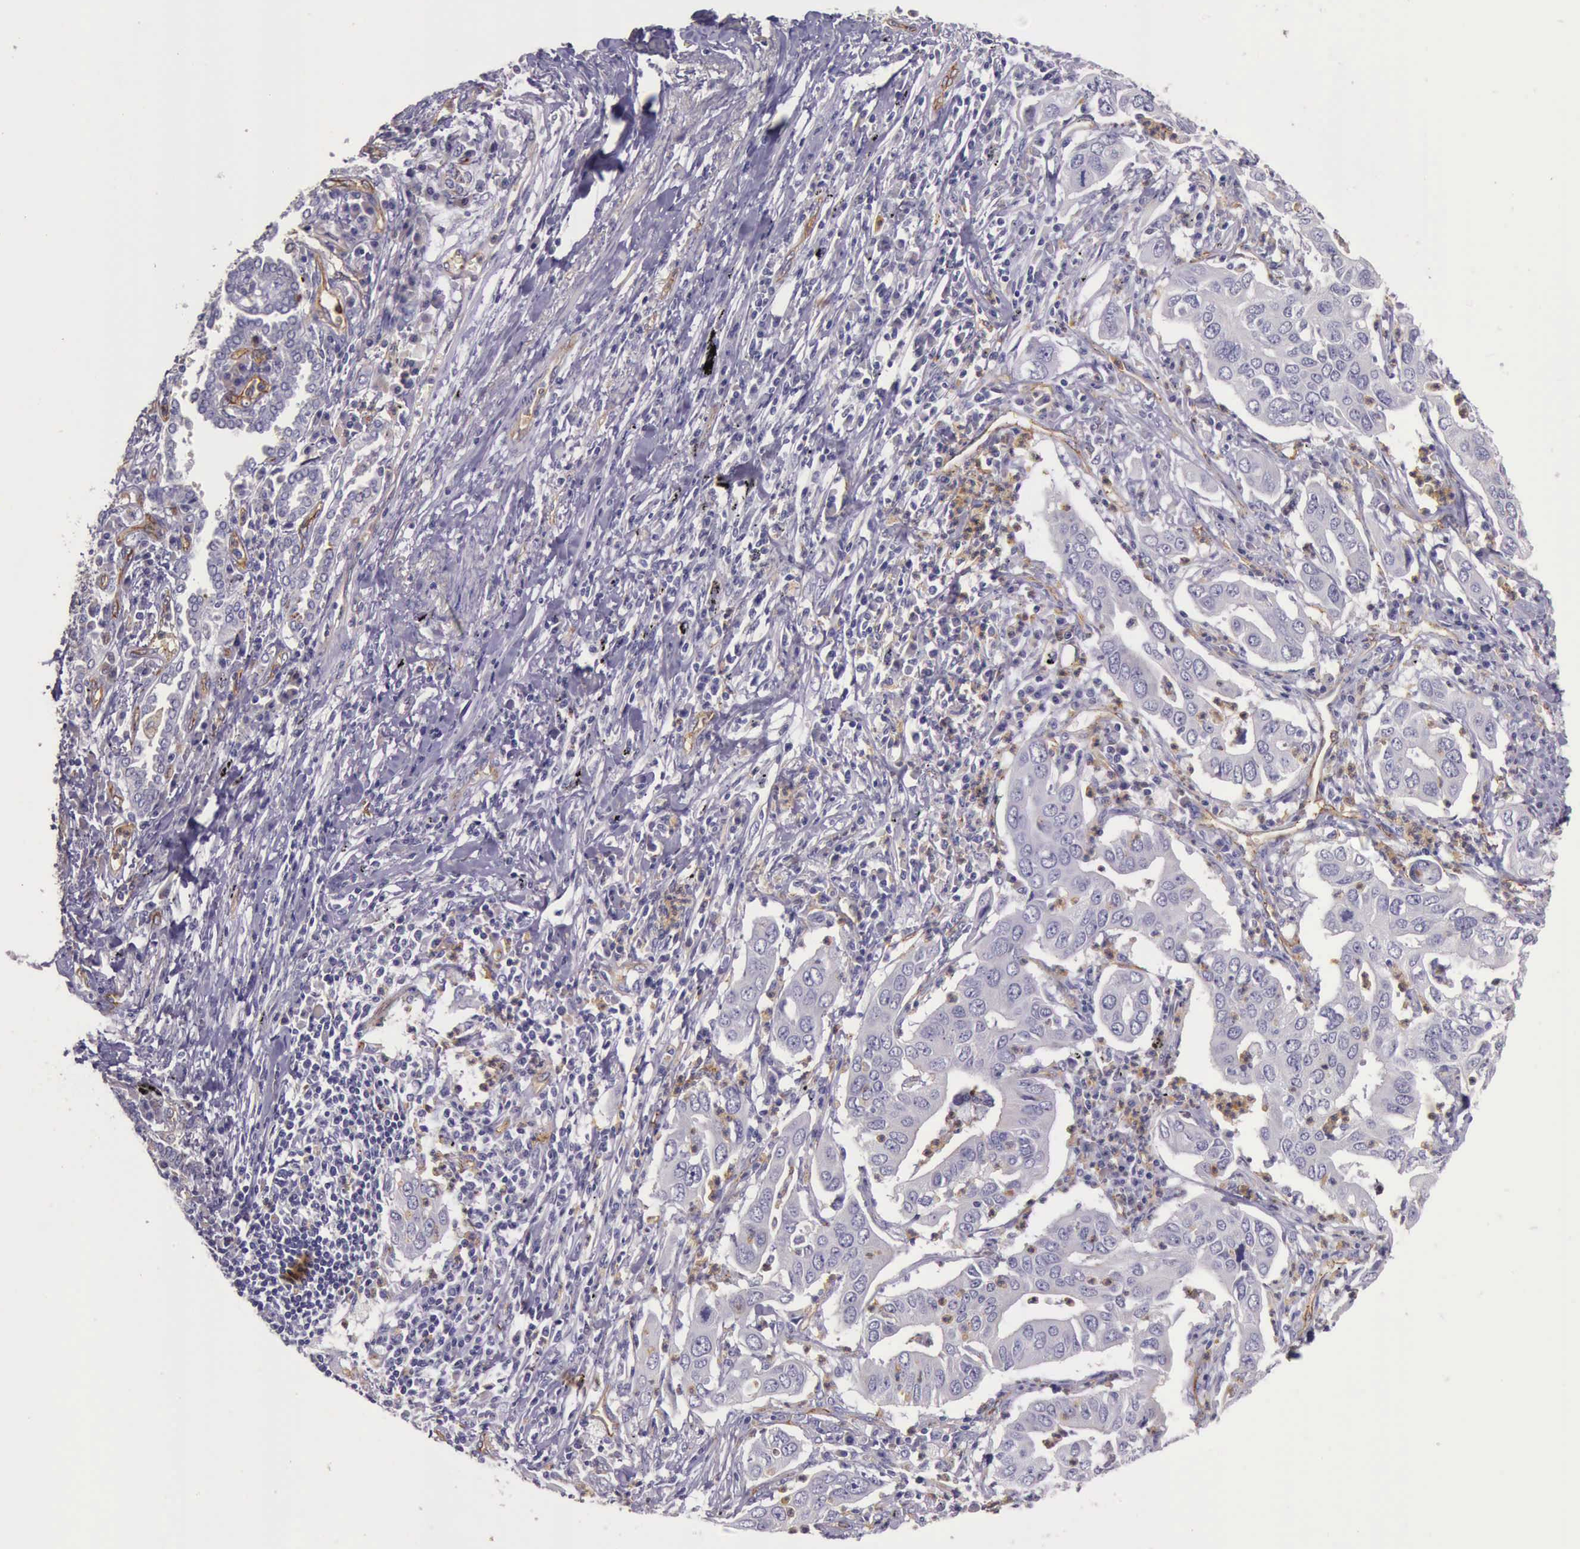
{"staining": {"intensity": "negative", "quantity": "none", "location": "none"}, "tissue": "lung cancer", "cell_type": "Tumor cells", "image_type": "cancer", "snomed": [{"axis": "morphology", "description": "Adenocarcinoma, NOS"}, {"axis": "topography", "description": "Lung"}], "caption": "IHC photomicrograph of neoplastic tissue: human lung cancer (adenocarcinoma) stained with DAB shows no significant protein expression in tumor cells.", "gene": "TCEANC", "patient": {"sex": "male", "age": 48}}